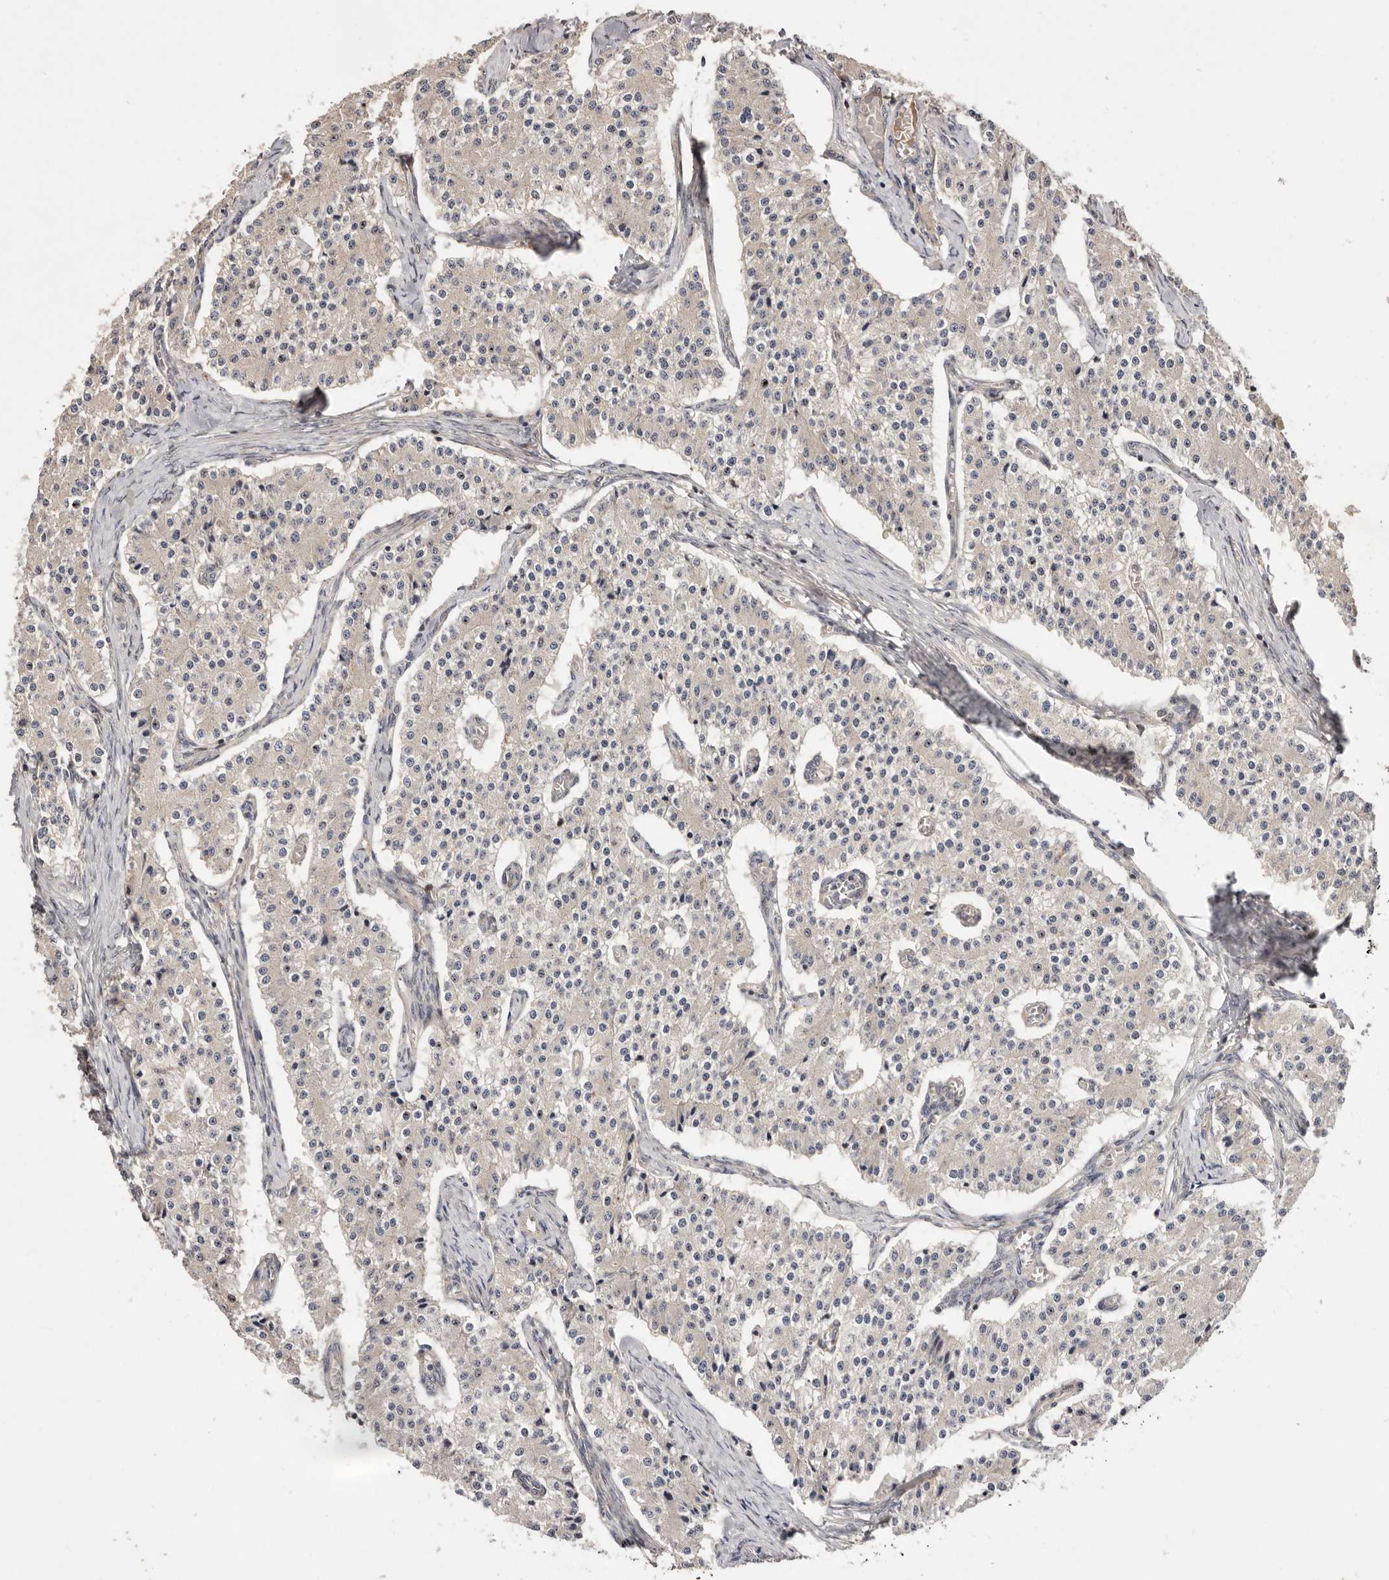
{"staining": {"intensity": "negative", "quantity": "none", "location": "none"}, "tissue": "carcinoid", "cell_type": "Tumor cells", "image_type": "cancer", "snomed": [{"axis": "morphology", "description": "Carcinoid, malignant, NOS"}, {"axis": "topography", "description": "Colon"}], "caption": "Protein analysis of carcinoid demonstrates no significant expression in tumor cells. (DAB immunohistochemistry (IHC) visualized using brightfield microscopy, high magnification).", "gene": "DOP1A", "patient": {"sex": "female", "age": 52}}